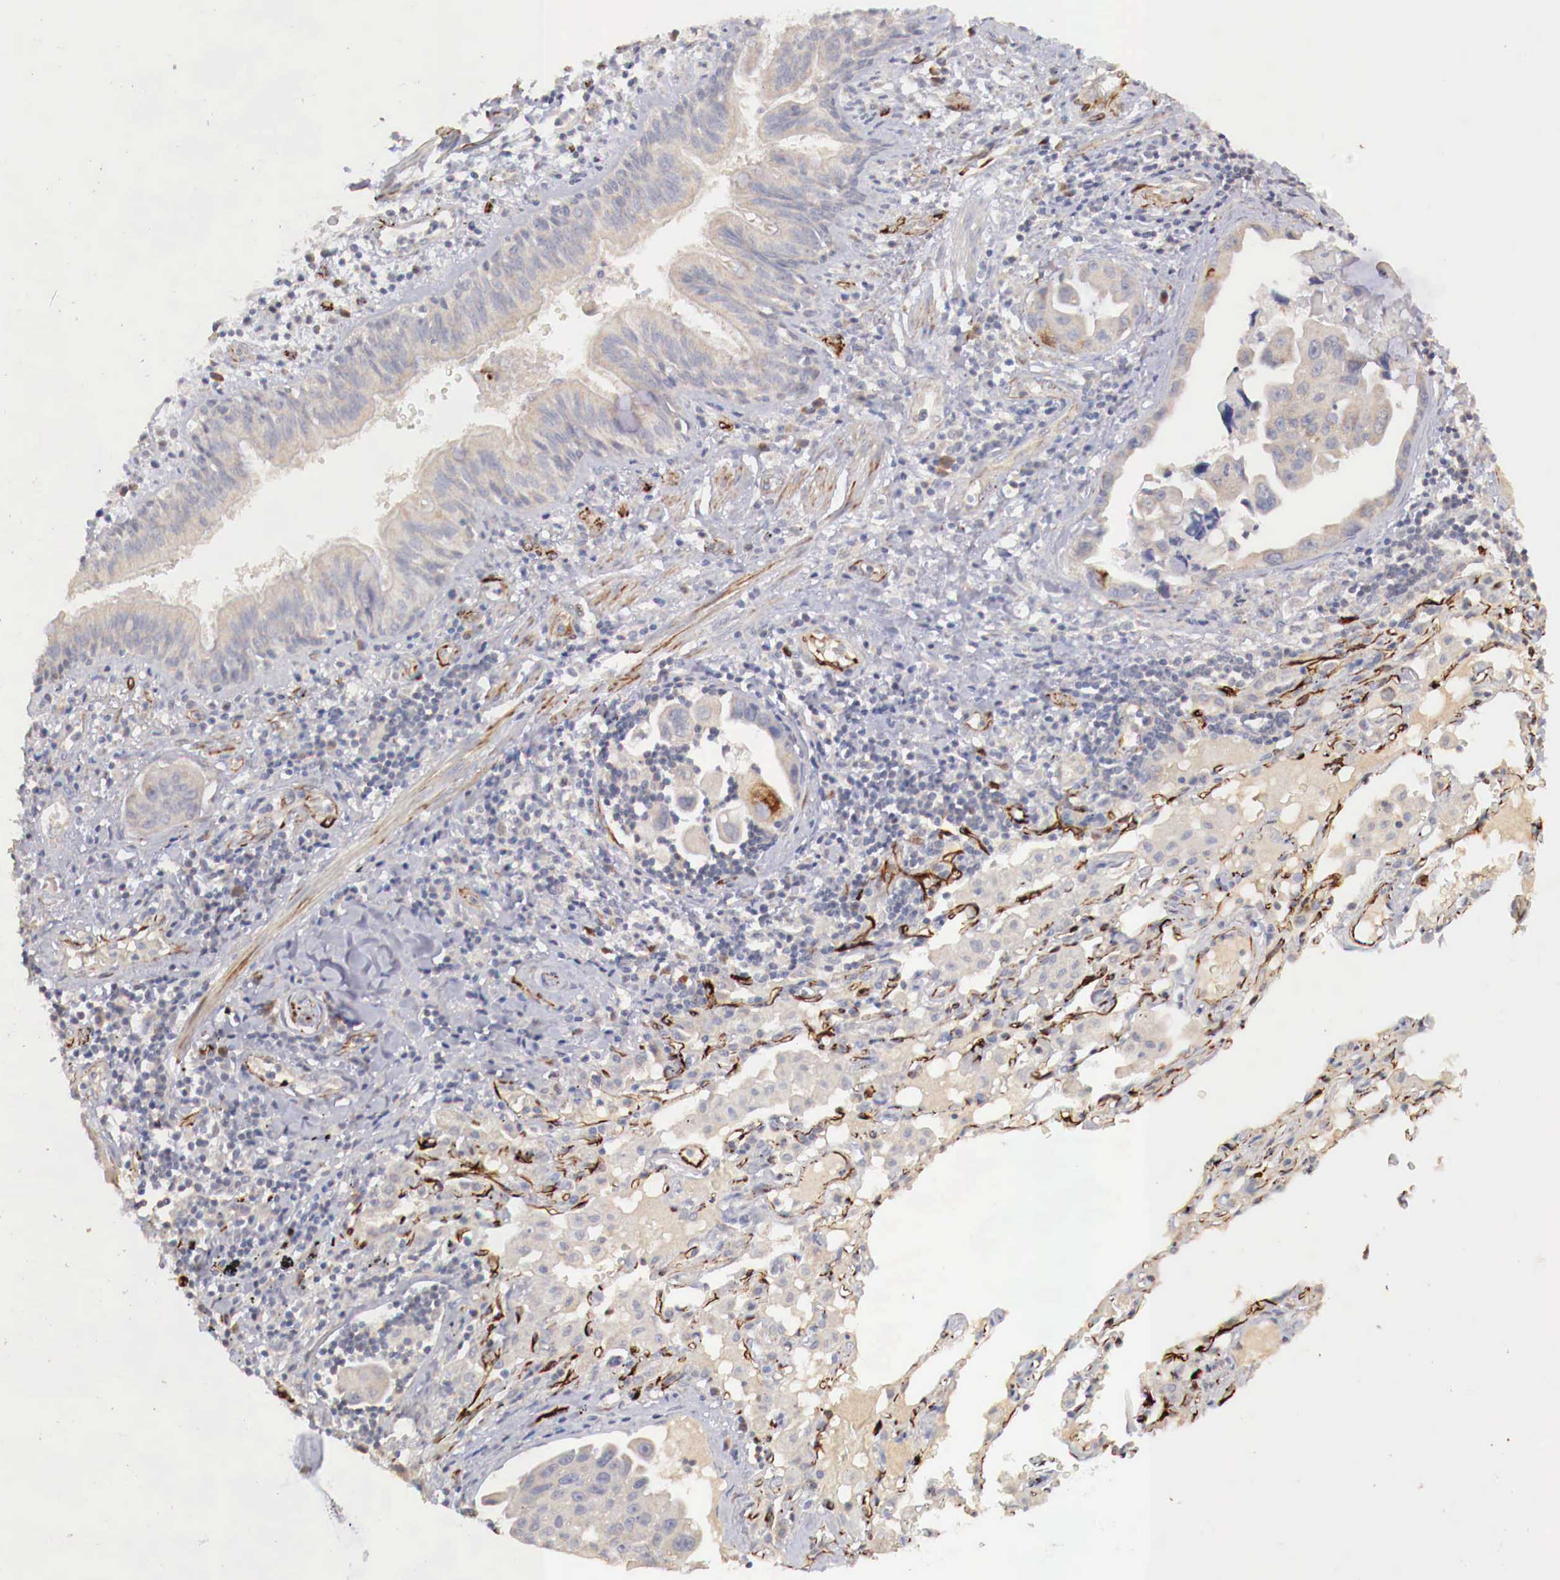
{"staining": {"intensity": "negative", "quantity": "none", "location": "none"}, "tissue": "lung cancer", "cell_type": "Tumor cells", "image_type": "cancer", "snomed": [{"axis": "morphology", "description": "Adenocarcinoma, NOS"}, {"axis": "topography", "description": "Lung"}], "caption": "Tumor cells are negative for protein expression in human lung cancer.", "gene": "WT1", "patient": {"sex": "male", "age": 64}}